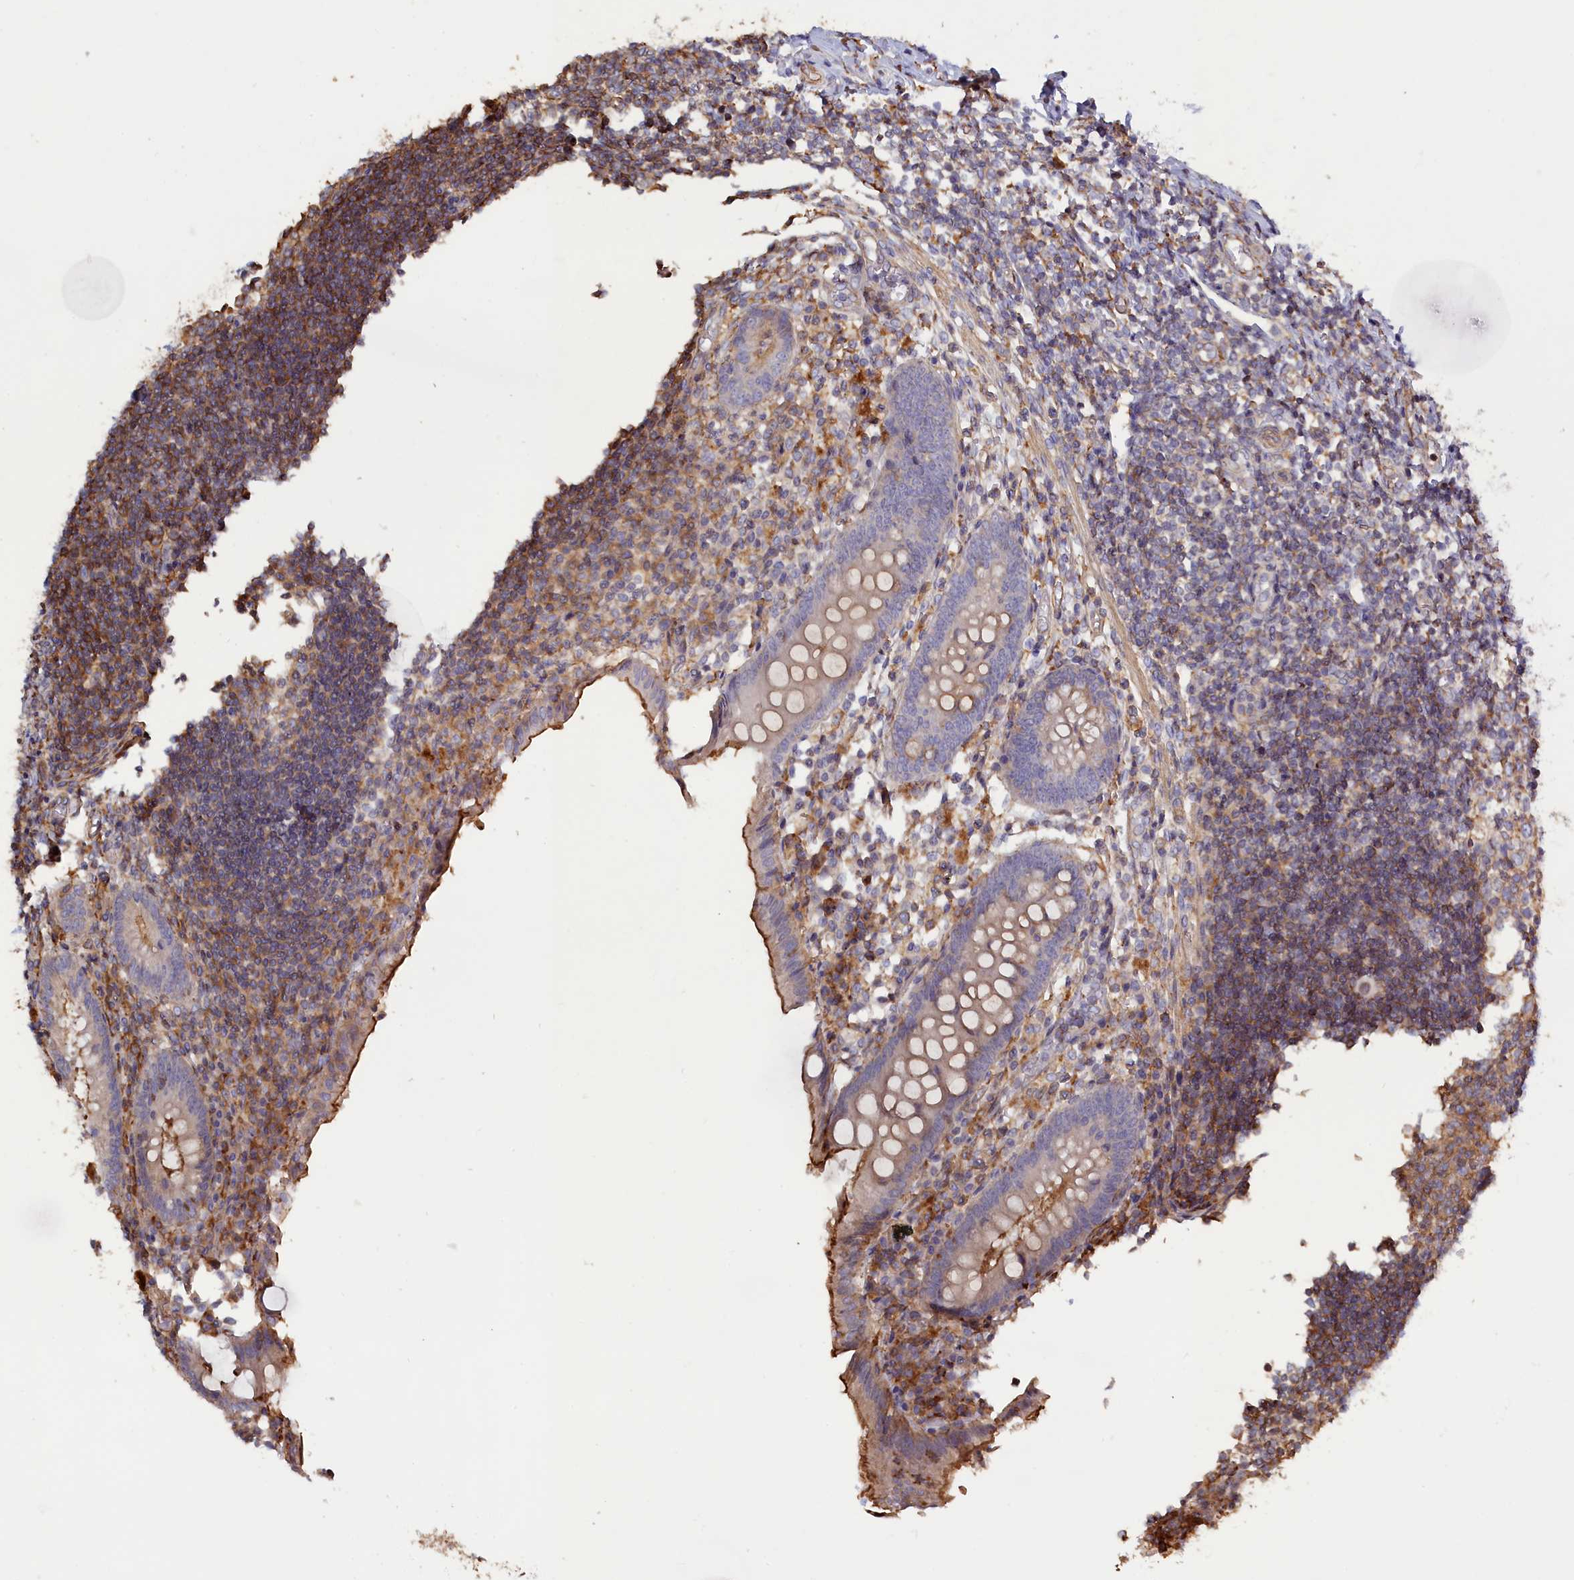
{"staining": {"intensity": "moderate", "quantity": "25%-75%", "location": "cytoplasmic/membranous"}, "tissue": "appendix", "cell_type": "Glandular cells", "image_type": "normal", "snomed": [{"axis": "morphology", "description": "Normal tissue, NOS"}, {"axis": "topography", "description": "Appendix"}], "caption": "Immunohistochemistry (IHC) image of benign appendix stained for a protein (brown), which reveals medium levels of moderate cytoplasmic/membranous staining in about 25%-75% of glandular cells.", "gene": "ANKRD27", "patient": {"sex": "female", "age": 17}}